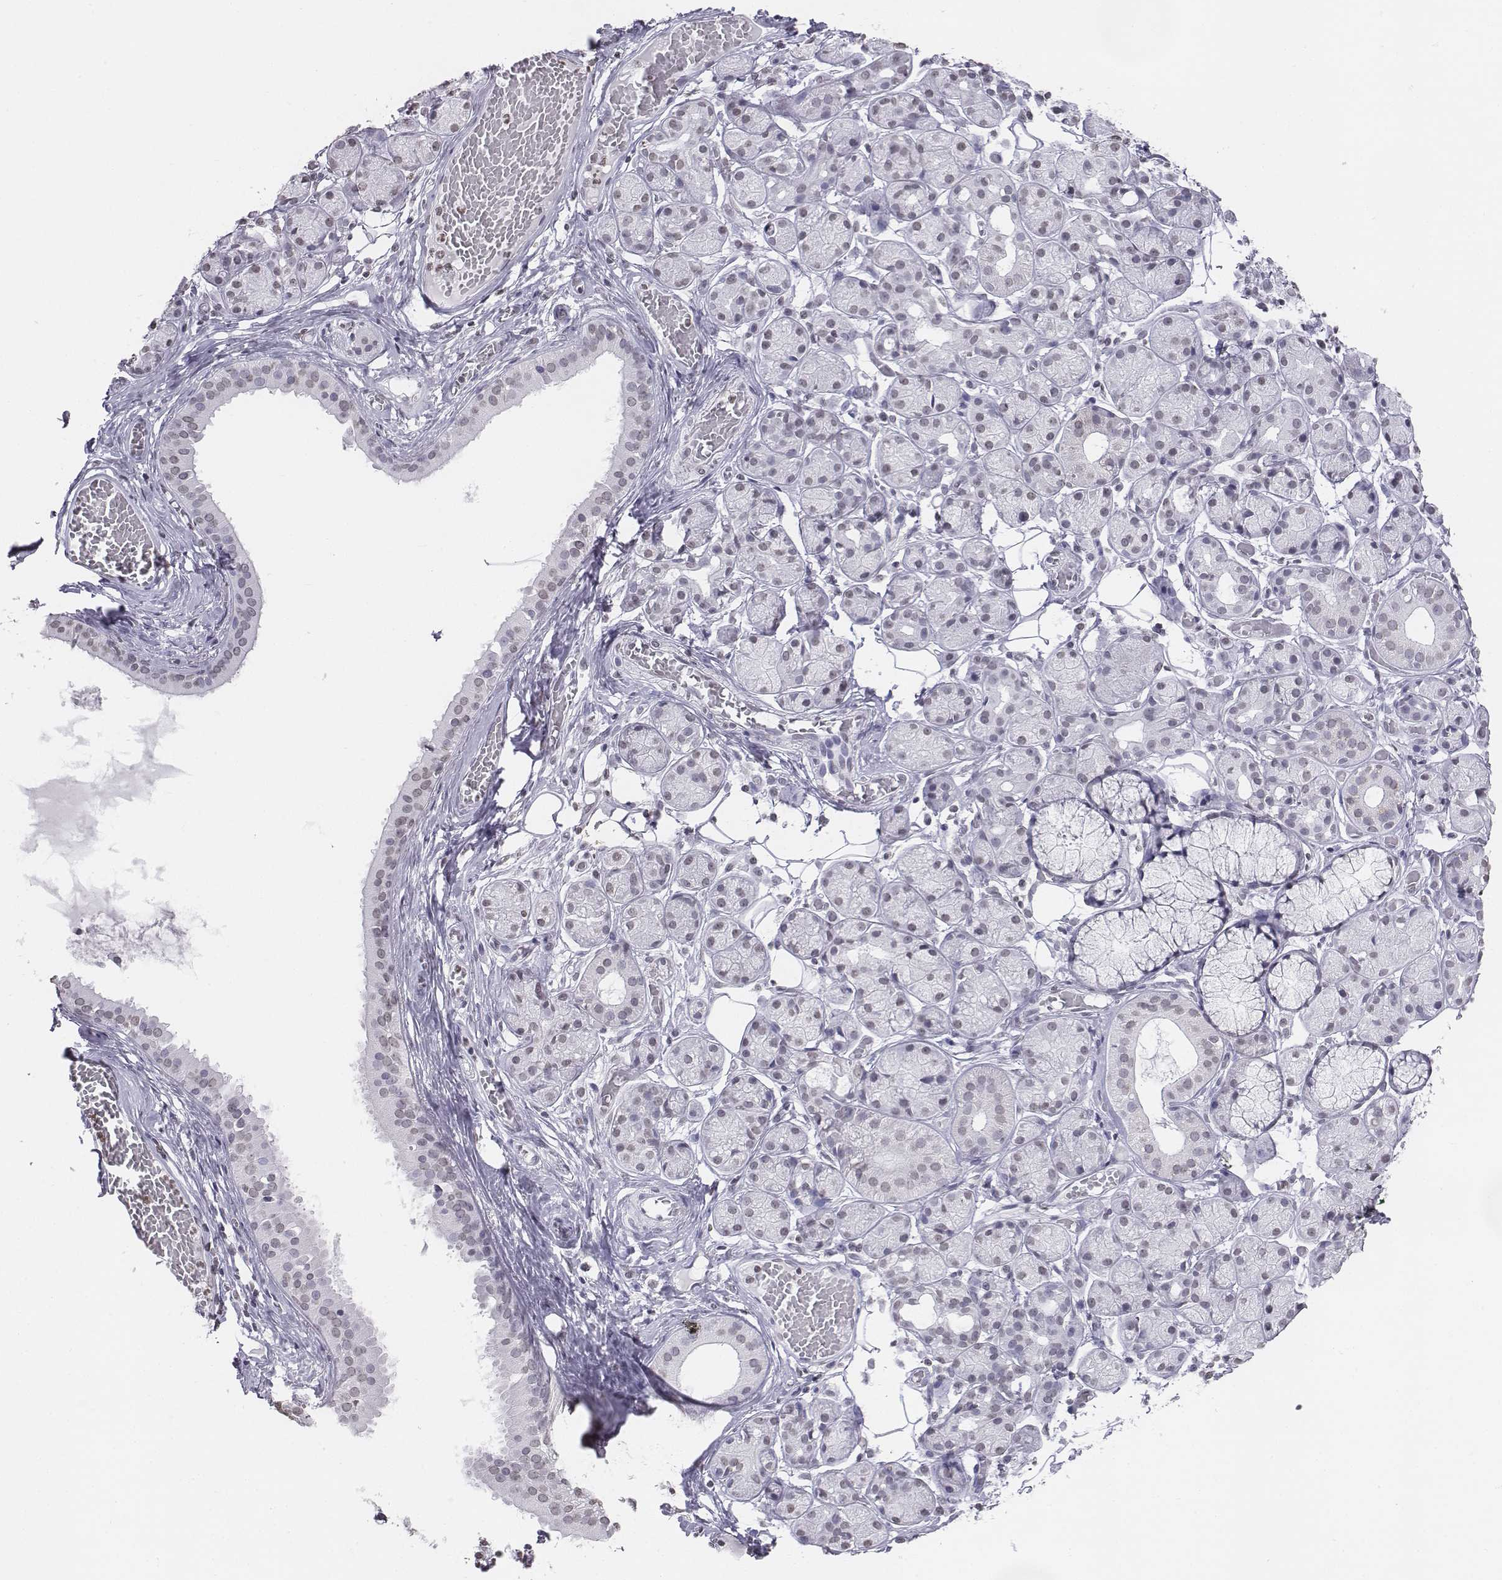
{"staining": {"intensity": "moderate", "quantity": "<25%", "location": "nuclear"}, "tissue": "salivary gland", "cell_type": "Glandular cells", "image_type": "normal", "snomed": [{"axis": "morphology", "description": "Normal tissue, NOS"}, {"axis": "topography", "description": "Salivary gland"}, {"axis": "topography", "description": "Peripheral nerve tissue"}], "caption": "The photomicrograph exhibits staining of normal salivary gland, revealing moderate nuclear protein expression (brown color) within glandular cells.", "gene": "BARHL1", "patient": {"sex": "male", "age": 71}}